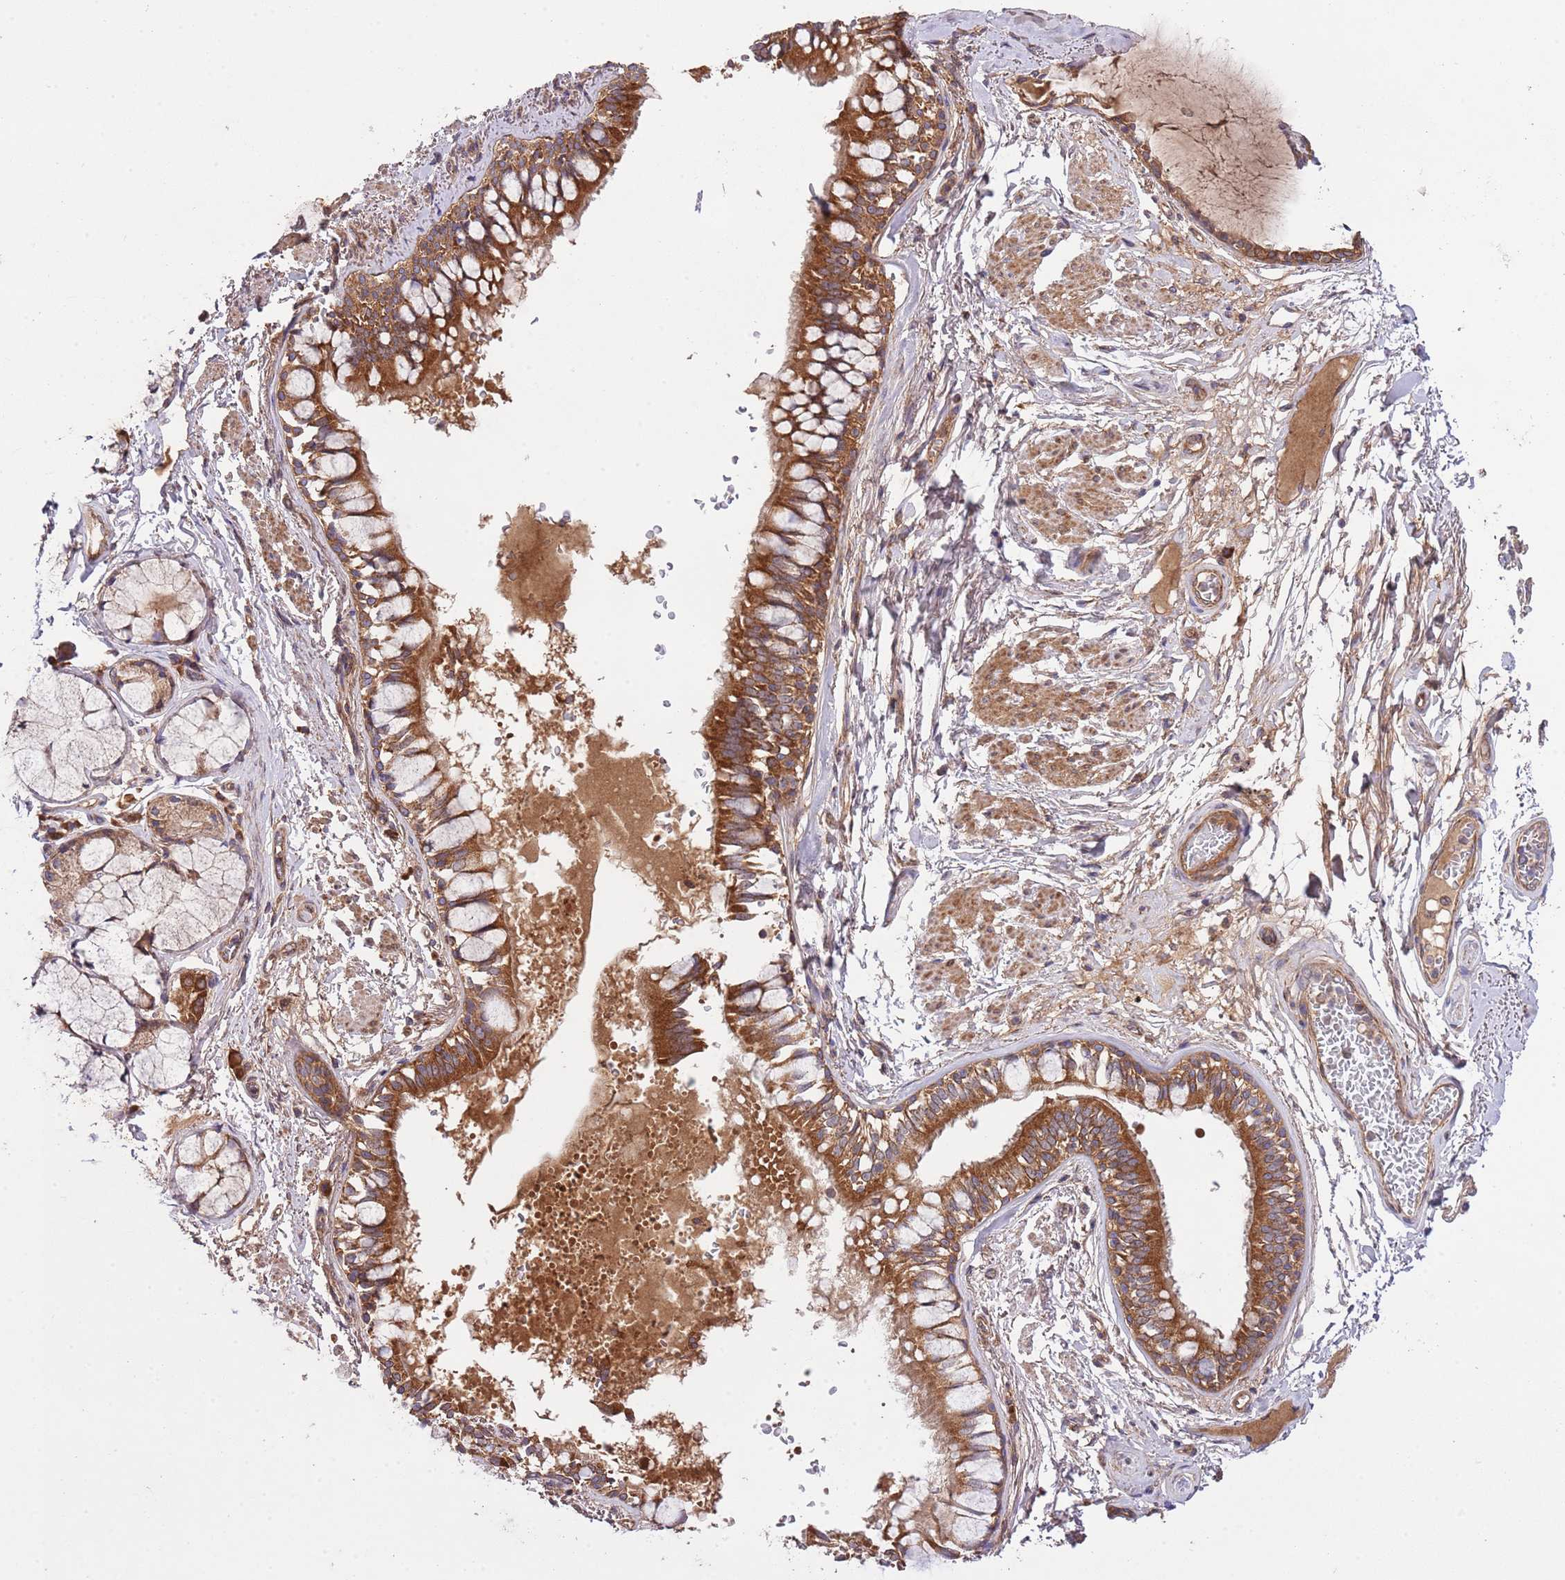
{"staining": {"intensity": "strong", "quantity": ">75%", "location": "cytoplasmic/membranous"}, "tissue": "bronchus", "cell_type": "Respiratory epithelial cells", "image_type": "normal", "snomed": [{"axis": "morphology", "description": "Normal tissue, NOS"}, {"axis": "topography", "description": "Bronchus"}], "caption": "Protein analysis of unremarkable bronchus displays strong cytoplasmic/membranous expression in about >75% of respiratory epithelial cells. The protein of interest is shown in brown color, while the nuclei are stained blue.", "gene": "MFNG", "patient": {"sex": "male", "age": 70}}